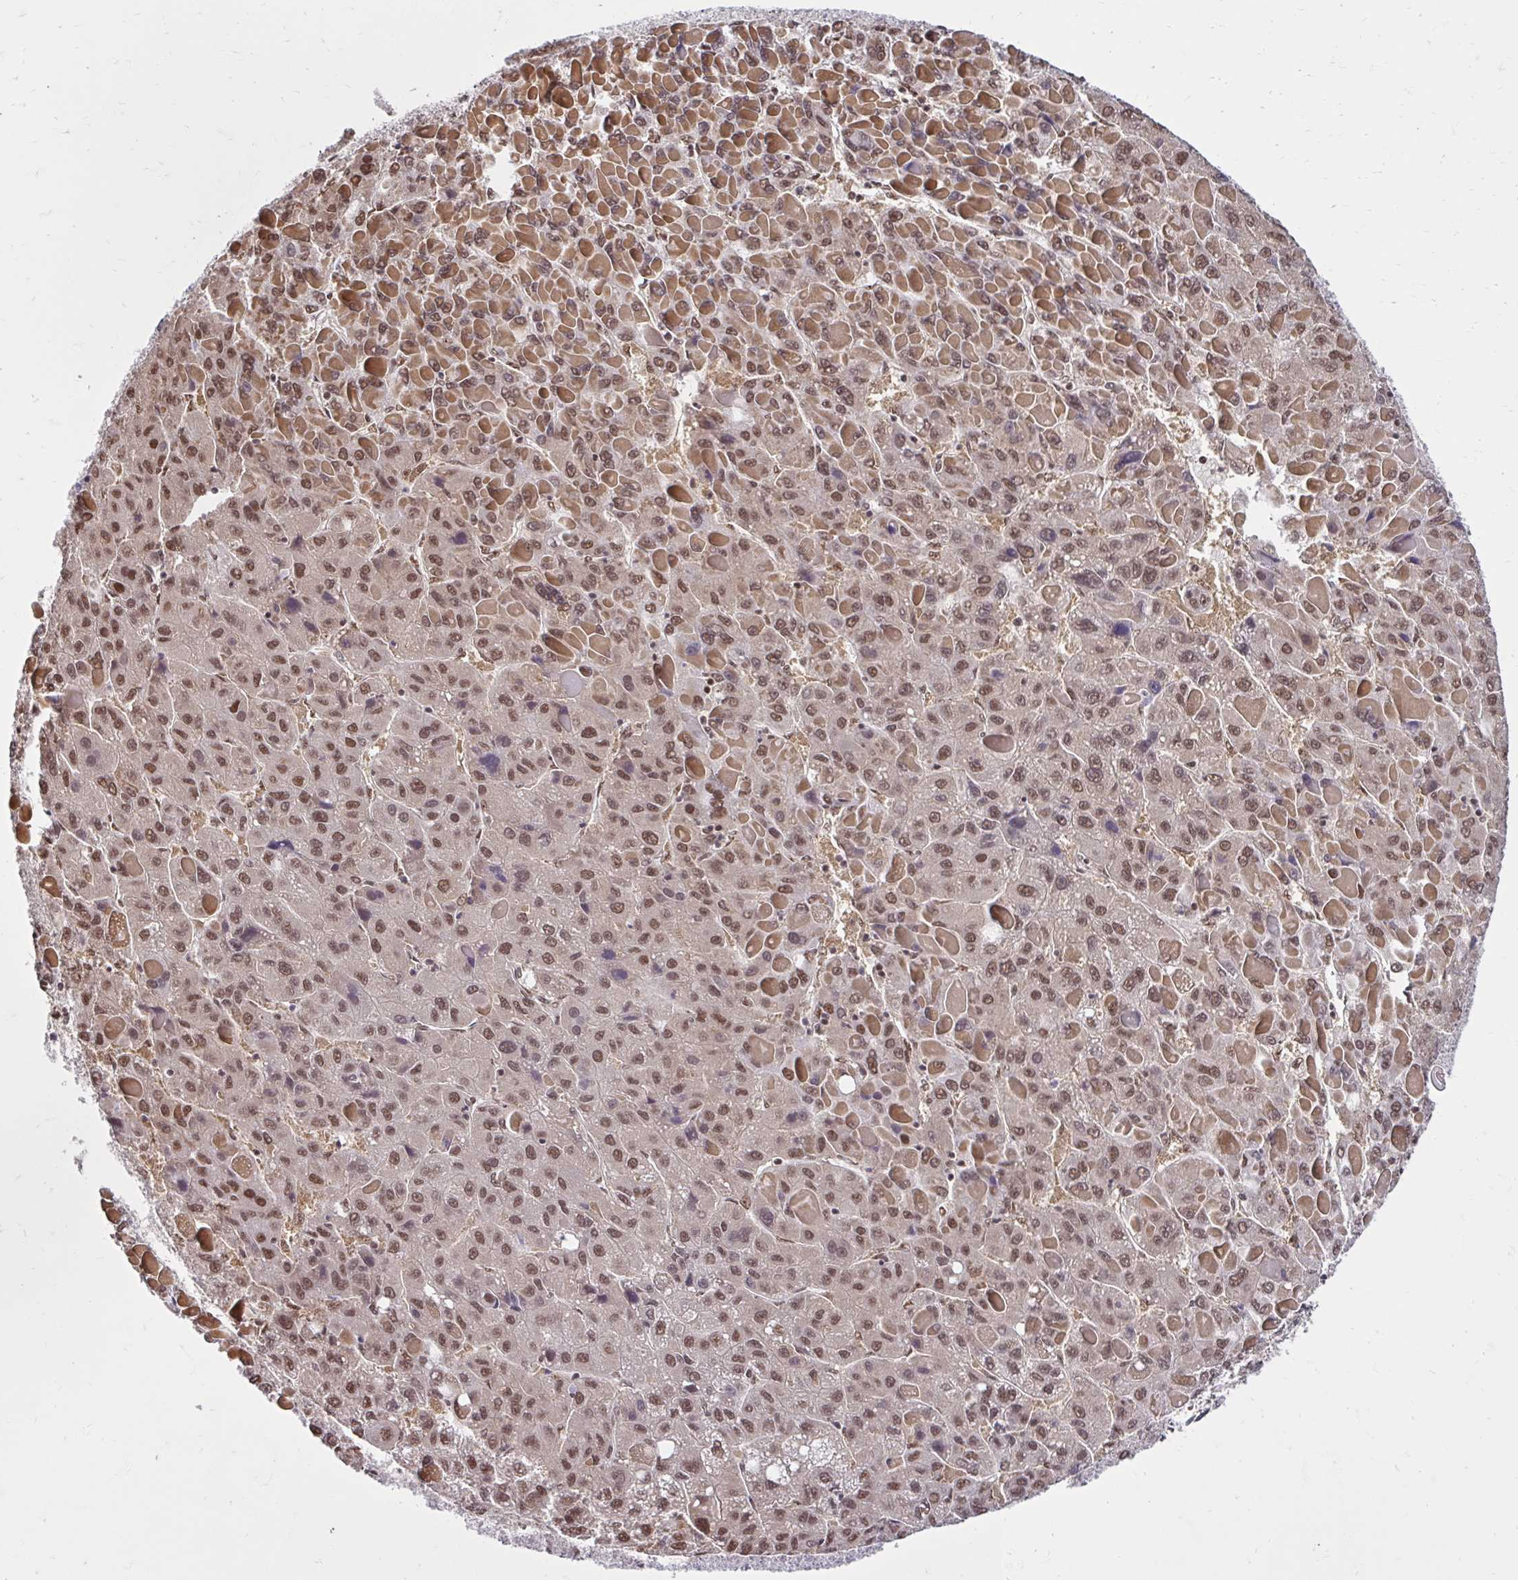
{"staining": {"intensity": "moderate", "quantity": ">75%", "location": "nuclear"}, "tissue": "liver cancer", "cell_type": "Tumor cells", "image_type": "cancer", "snomed": [{"axis": "morphology", "description": "Carcinoma, Hepatocellular, NOS"}, {"axis": "topography", "description": "Liver"}], "caption": "This histopathology image reveals immunohistochemistry staining of human liver hepatocellular carcinoma, with medium moderate nuclear staining in about >75% of tumor cells.", "gene": "ABCA9", "patient": {"sex": "female", "age": 82}}